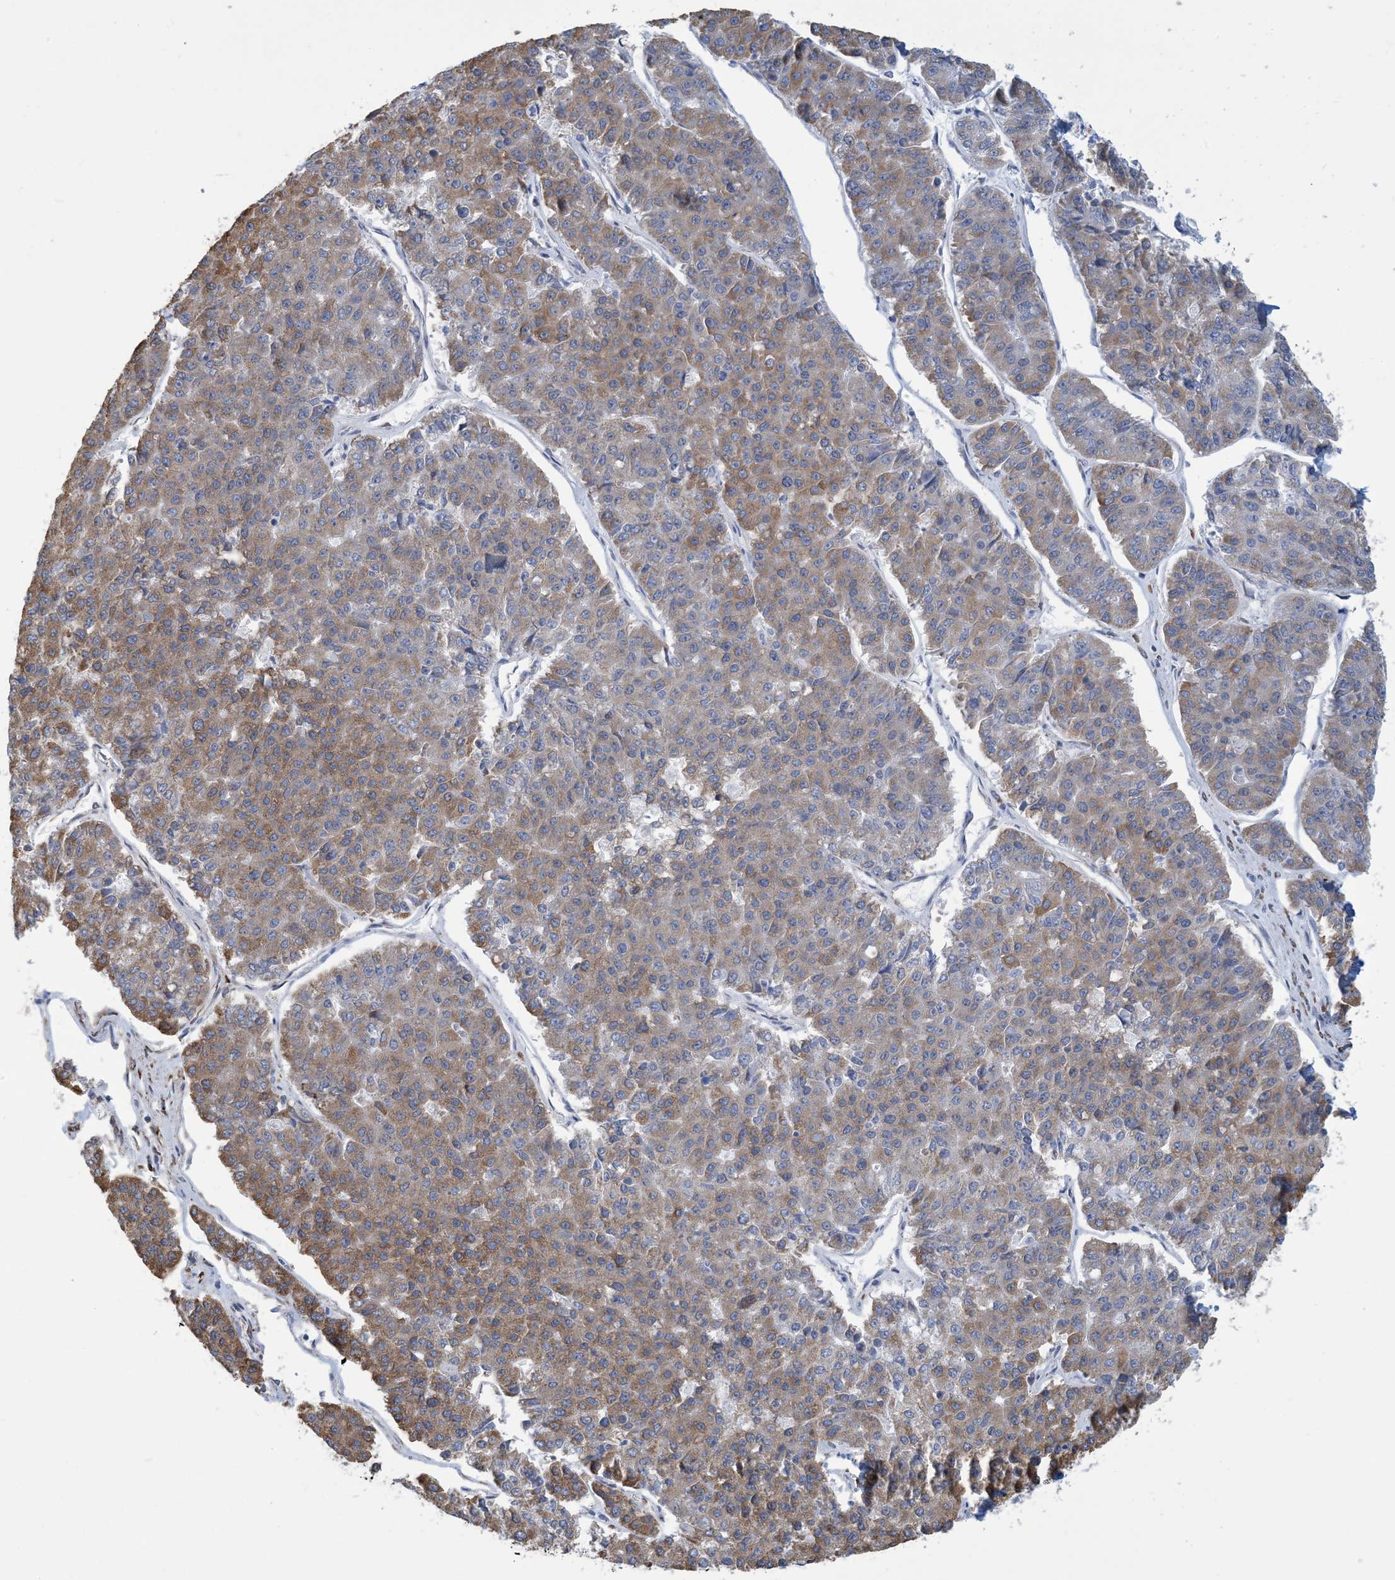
{"staining": {"intensity": "moderate", "quantity": "25%-75%", "location": "cytoplasmic/membranous"}, "tissue": "pancreatic cancer", "cell_type": "Tumor cells", "image_type": "cancer", "snomed": [{"axis": "morphology", "description": "Adenocarcinoma, NOS"}, {"axis": "topography", "description": "Pancreas"}], "caption": "Moderate cytoplasmic/membranous expression is appreciated in about 25%-75% of tumor cells in pancreatic adenocarcinoma. Using DAB (3,3'-diaminobenzidine) (brown) and hematoxylin (blue) stains, captured at high magnification using brightfield microscopy.", "gene": "CCDC14", "patient": {"sex": "male", "age": 50}}